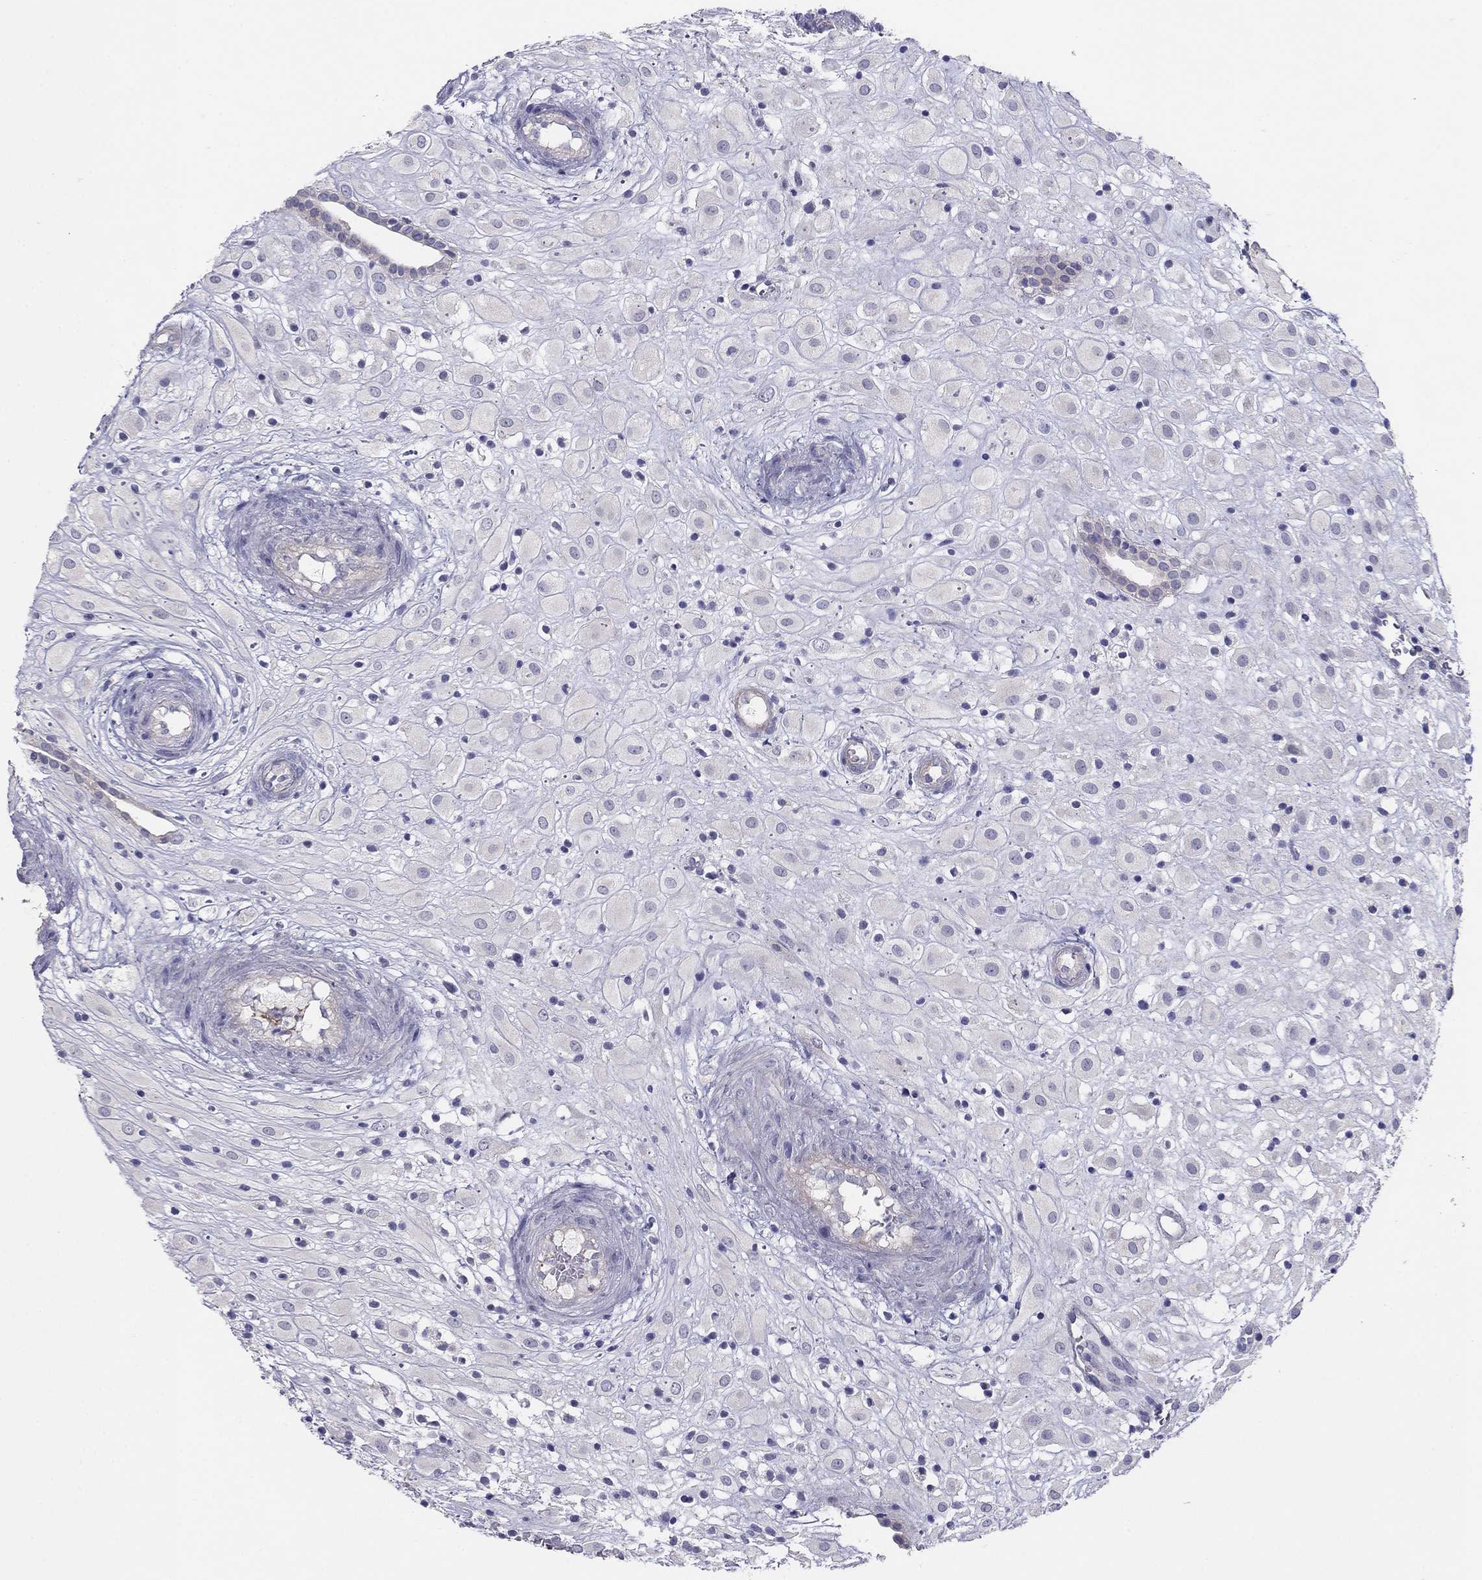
{"staining": {"intensity": "negative", "quantity": "none", "location": "none"}, "tissue": "placenta", "cell_type": "Decidual cells", "image_type": "normal", "snomed": [{"axis": "morphology", "description": "Normal tissue, NOS"}, {"axis": "topography", "description": "Placenta"}], "caption": "This is an immunohistochemistry micrograph of unremarkable placenta. There is no expression in decidual cells.", "gene": "MGAT4C", "patient": {"sex": "female", "age": 24}}